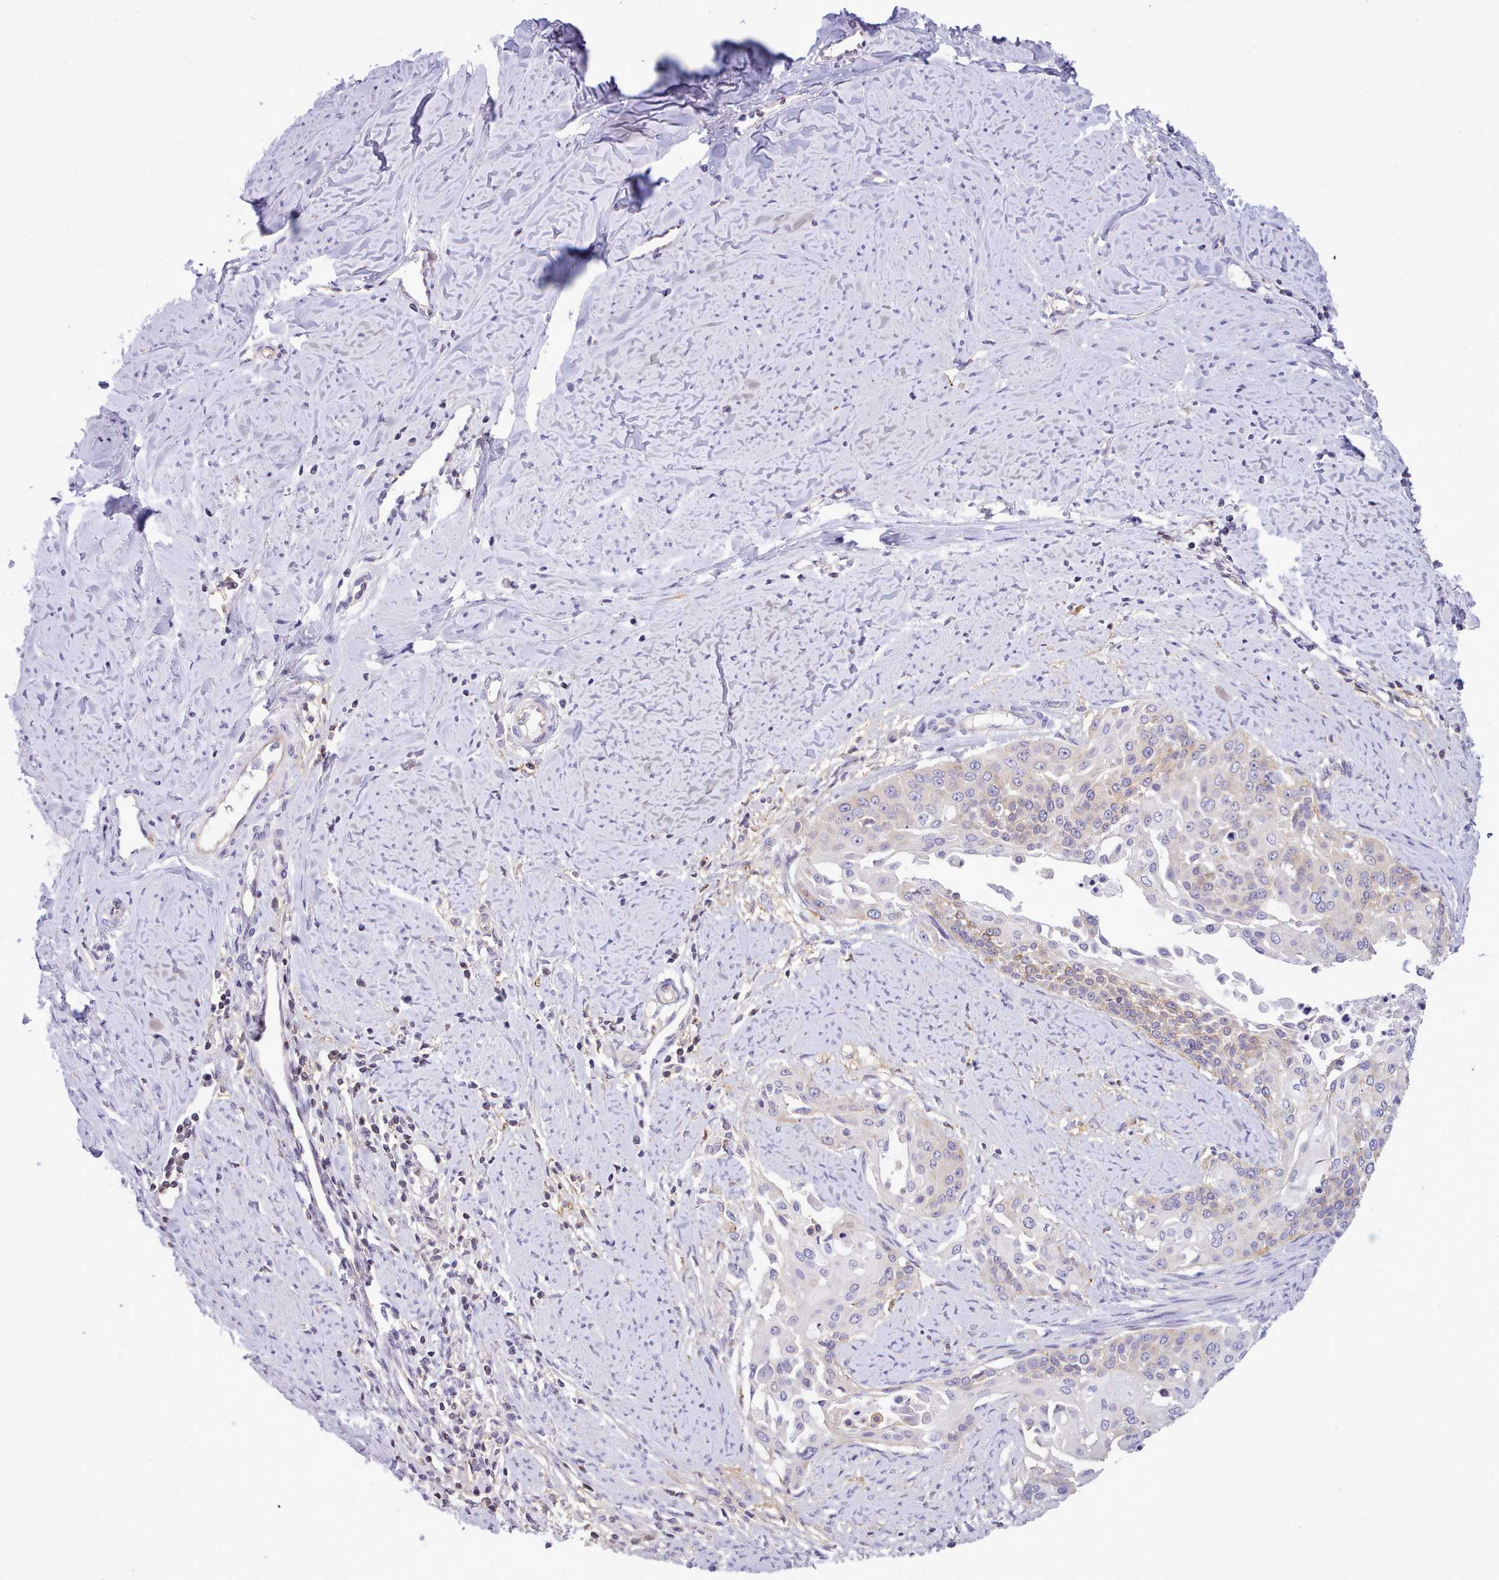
{"staining": {"intensity": "weak", "quantity": "<25%", "location": "cytoplasmic/membranous"}, "tissue": "cervical cancer", "cell_type": "Tumor cells", "image_type": "cancer", "snomed": [{"axis": "morphology", "description": "Squamous cell carcinoma, NOS"}, {"axis": "topography", "description": "Cervix"}], "caption": "There is no significant positivity in tumor cells of squamous cell carcinoma (cervical).", "gene": "CYP2A13", "patient": {"sex": "female", "age": 44}}